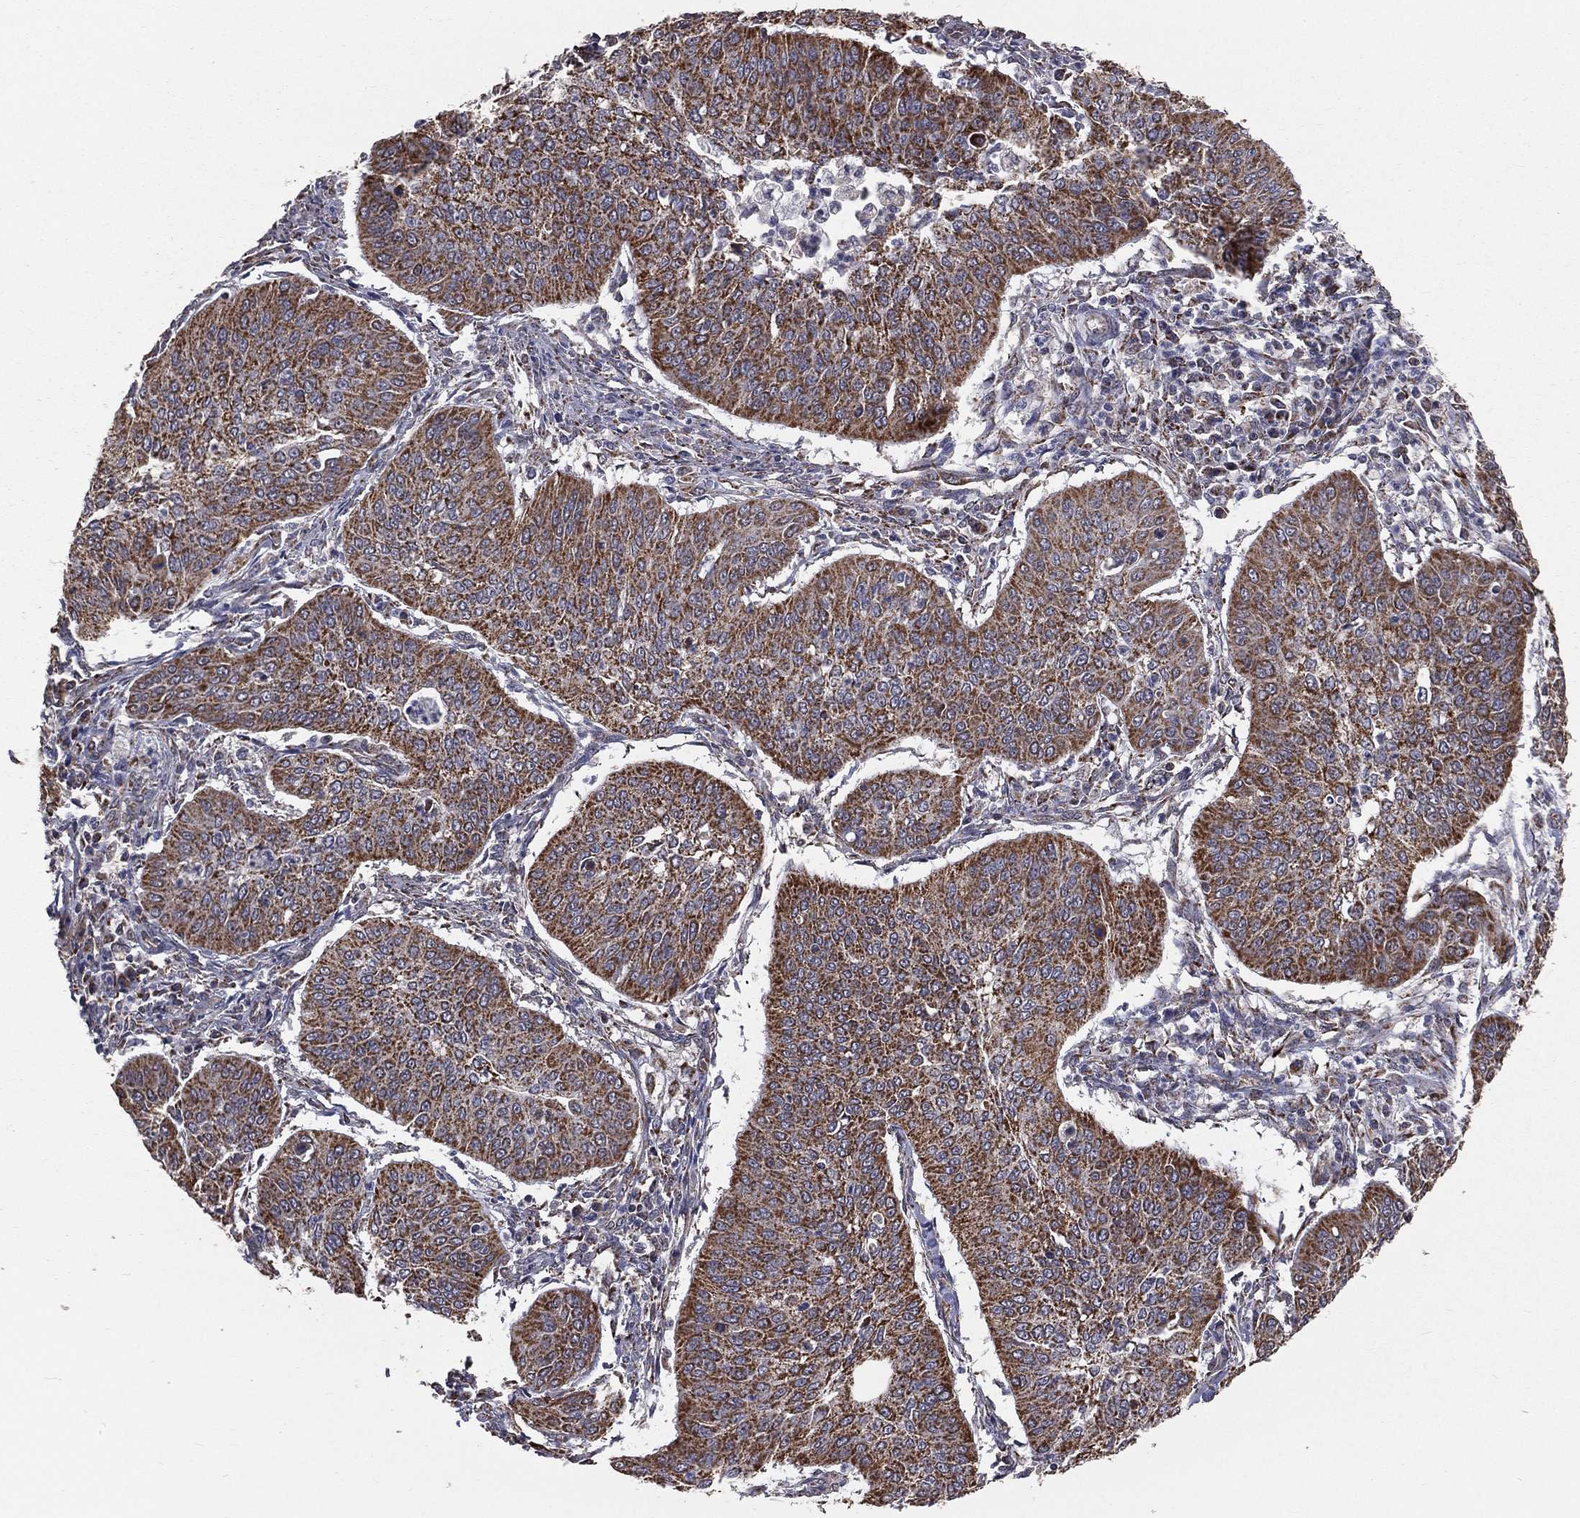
{"staining": {"intensity": "moderate", "quantity": ">75%", "location": "cytoplasmic/membranous"}, "tissue": "cervical cancer", "cell_type": "Tumor cells", "image_type": "cancer", "snomed": [{"axis": "morphology", "description": "Normal tissue, NOS"}, {"axis": "morphology", "description": "Squamous cell carcinoma, NOS"}, {"axis": "topography", "description": "Cervix"}], "caption": "Tumor cells demonstrate moderate cytoplasmic/membranous staining in approximately >75% of cells in cervical cancer (squamous cell carcinoma).", "gene": "MRPL46", "patient": {"sex": "female", "age": 39}}